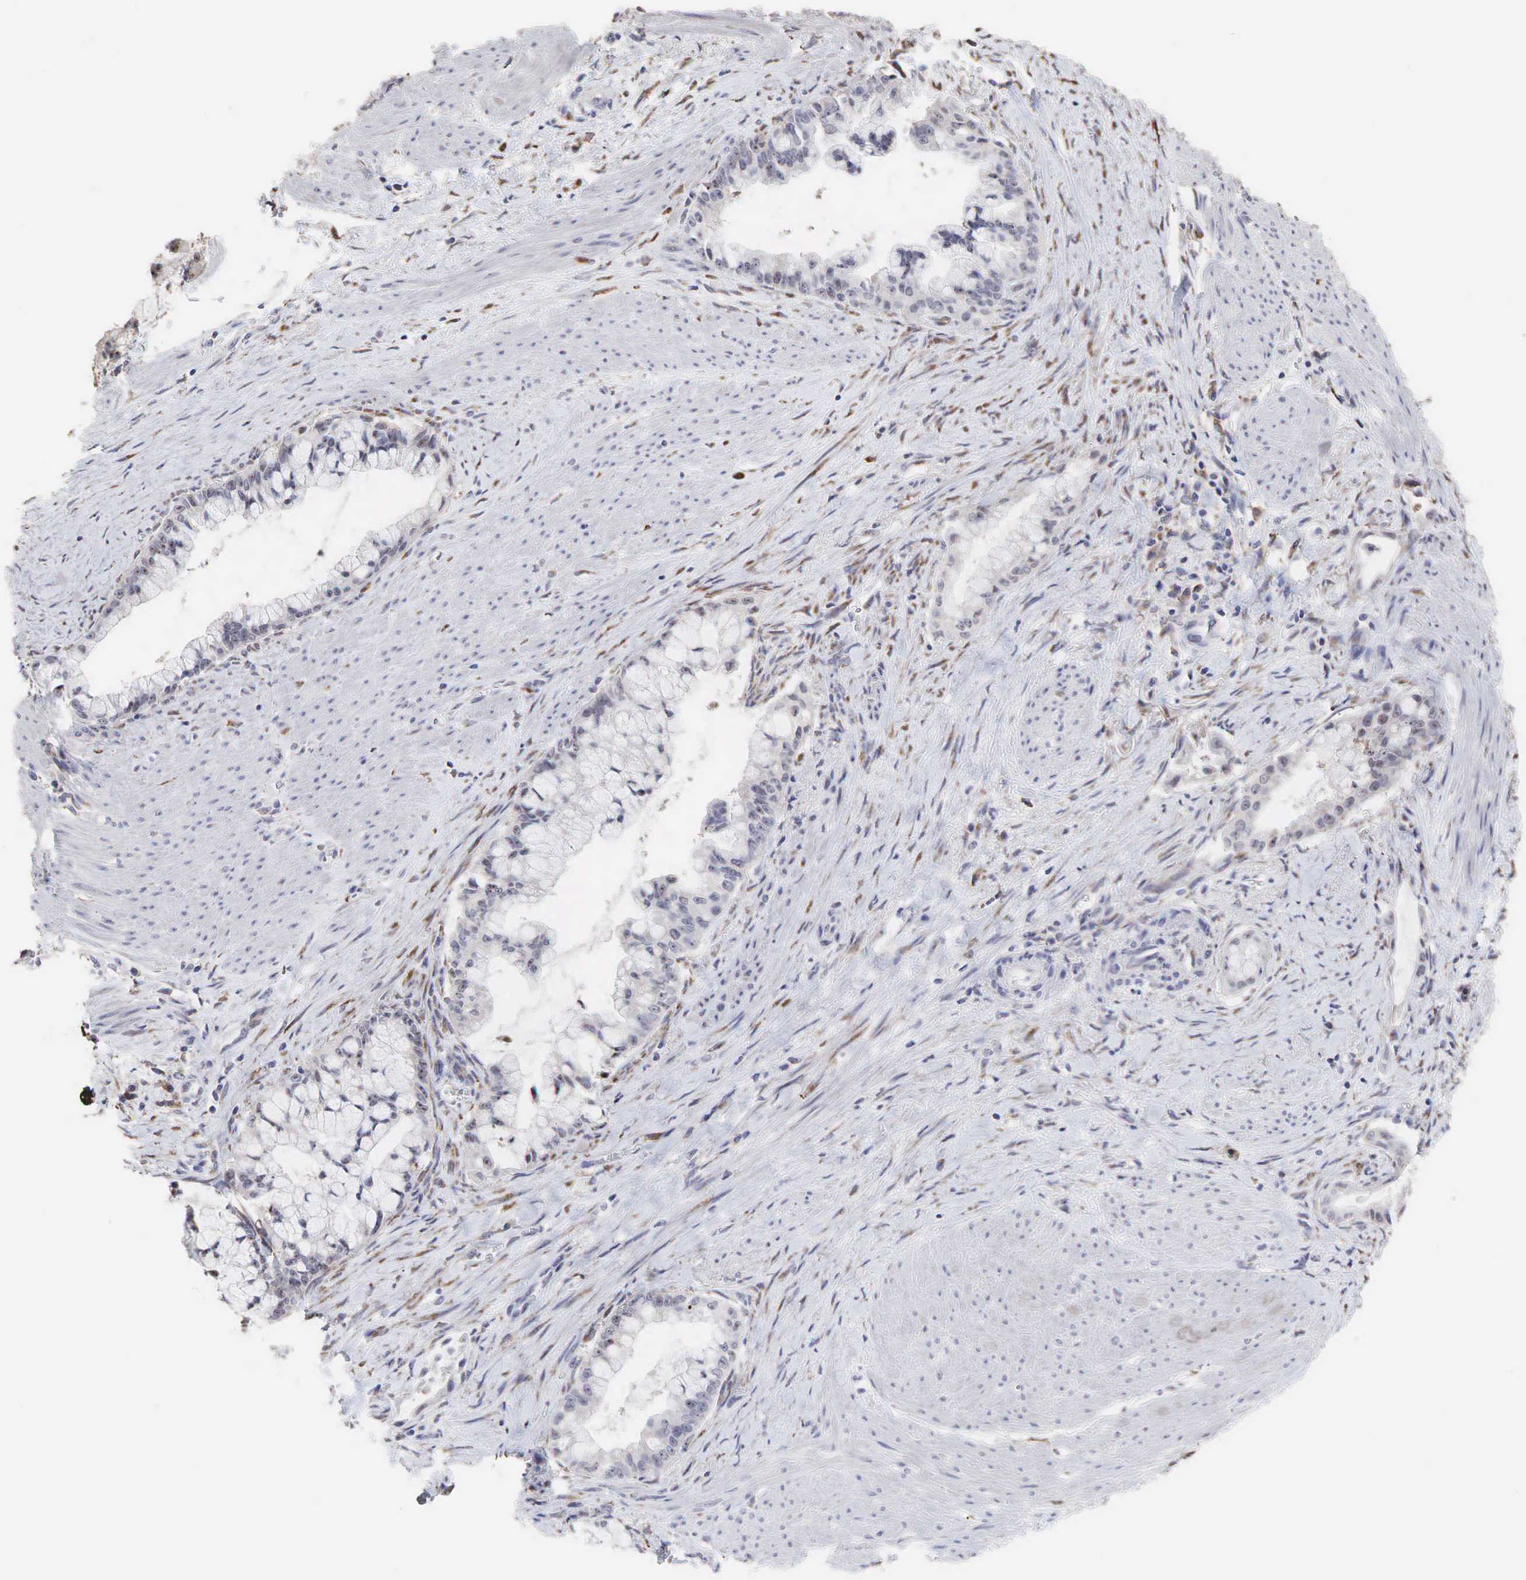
{"staining": {"intensity": "negative", "quantity": "none", "location": "none"}, "tissue": "pancreatic cancer", "cell_type": "Tumor cells", "image_type": "cancer", "snomed": [{"axis": "morphology", "description": "Adenocarcinoma, NOS"}, {"axis": "topography", "description": "Pancreas"}], "caption": "Pancreatic adenocarcinoma stained for a protein using immunohistochemistry (IHC) demonstrates no expression tumor cells.", "gene": "DKC1", "patient": {"sex": "male", "age": 59}}